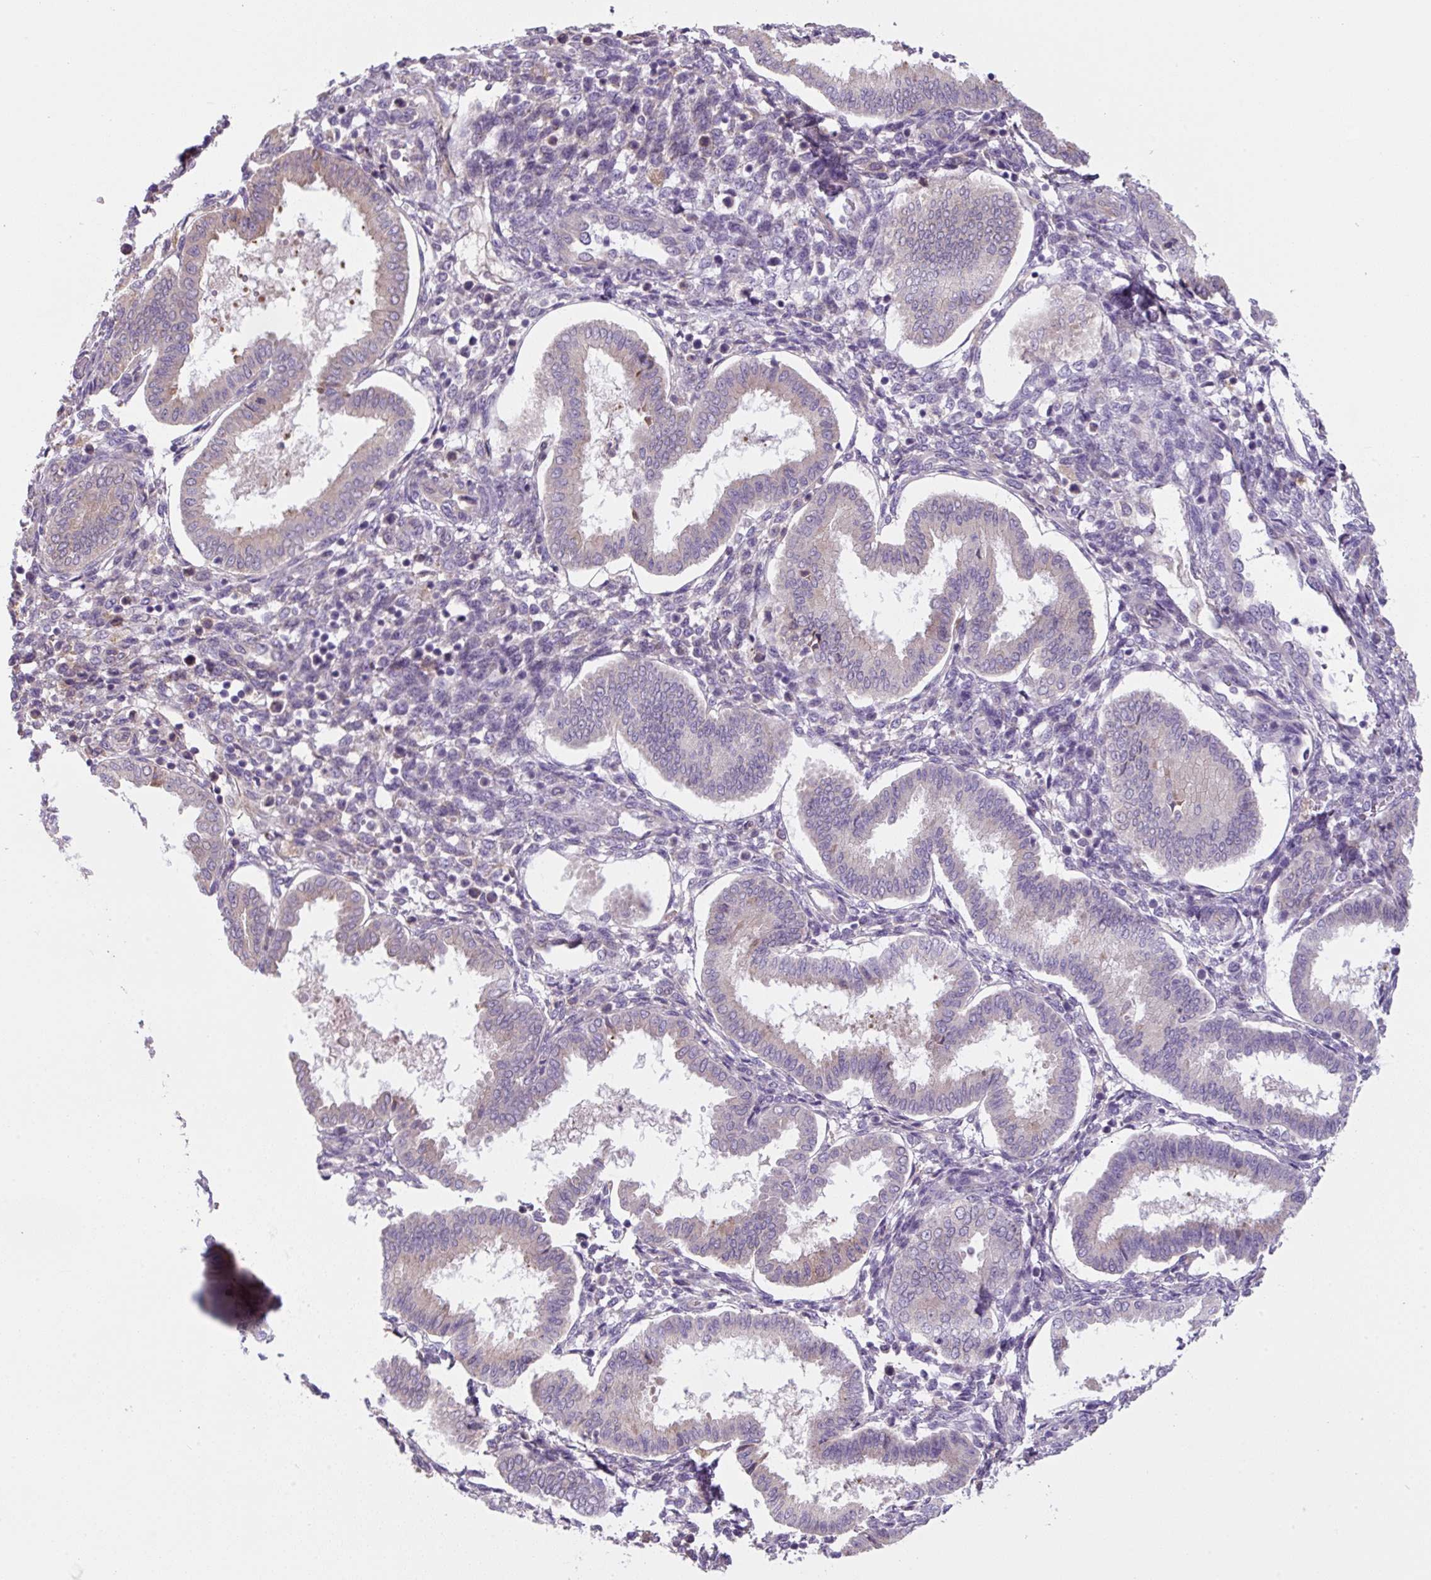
{"staining": {"intensity": "negative", "quantity": "none", "location": "none"}, "tissue": "endometrium", "cell_type": "Cells in endometrial stroma", "image_type": "normal", "snomed": [{"axis": "morphology", "description": "Normal tissue, NOS"}, {"axis": "topography", "description": "Endometrium"}], "caption": "This is an immunohistochemistry micrograph of unremarkable human endometrium. There is no staining in cells in endometrial stroma.", "gene": "FZD5", "patient": {"sex": "female", "age": 24}}